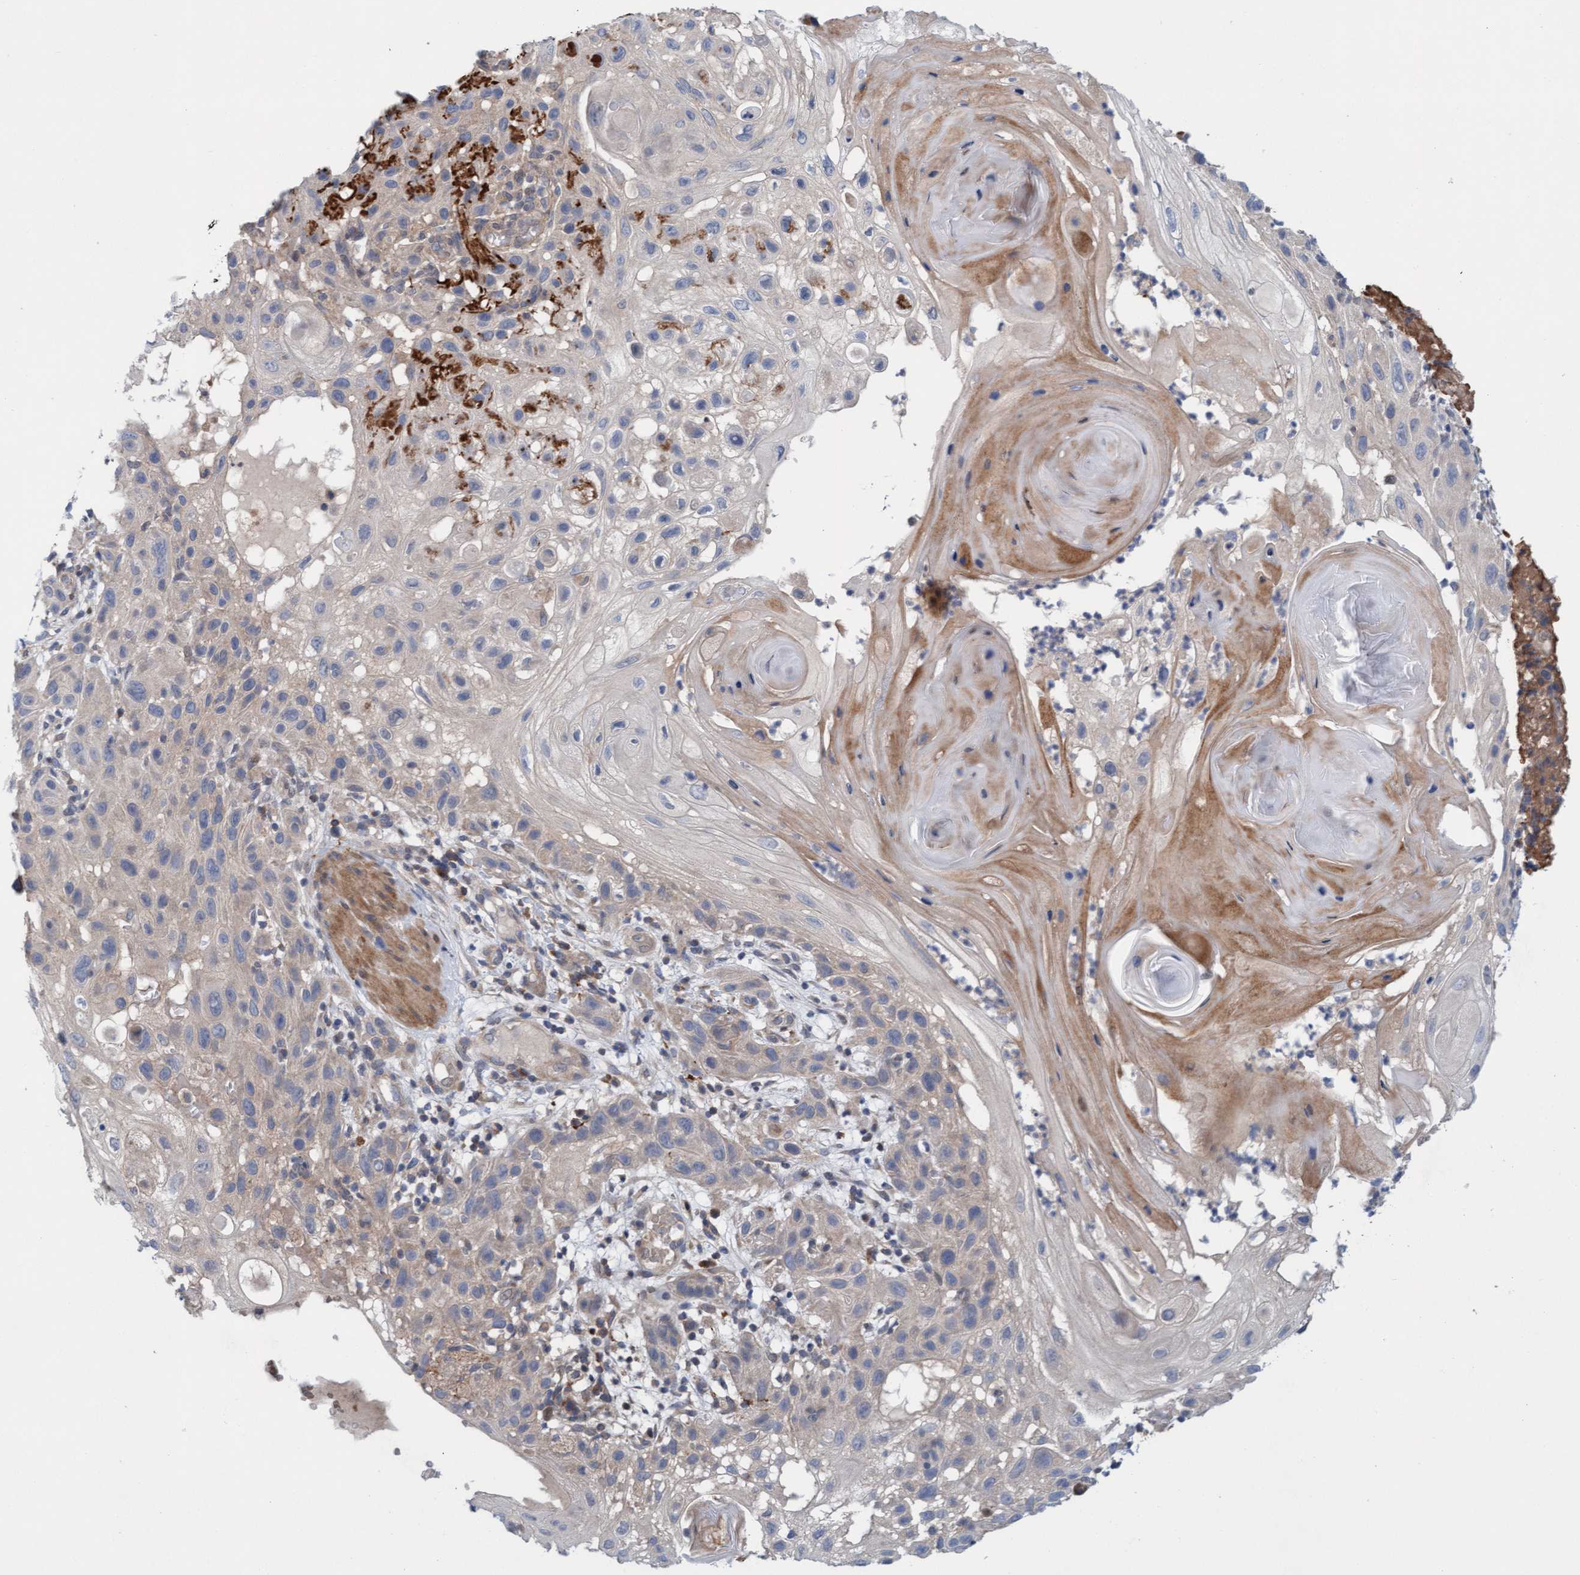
{"staining": {"intensity": "negative", "quantity": "none", "location": "none"}, "tissue": "skin cancer", "cell_type": "Tumor cells", "image_type": "cancer", "snomed": [{"axis": "morphology", "description": "Squamous cell carcinoma, NOS"}, {"axis": "topography", "description": "Skin"}], "caption": "A micrograph of squamous cell carcinoma (skin) stained for a protein shows no brown staining in tumor cells. The staining is performed using DAB (3,3'-diaminobenzidine) brown chromogen with nuclei counter-stained in using hematoxylin.", "gene": "KLHL25", "patient": {"sex": "female", "age": 96}}